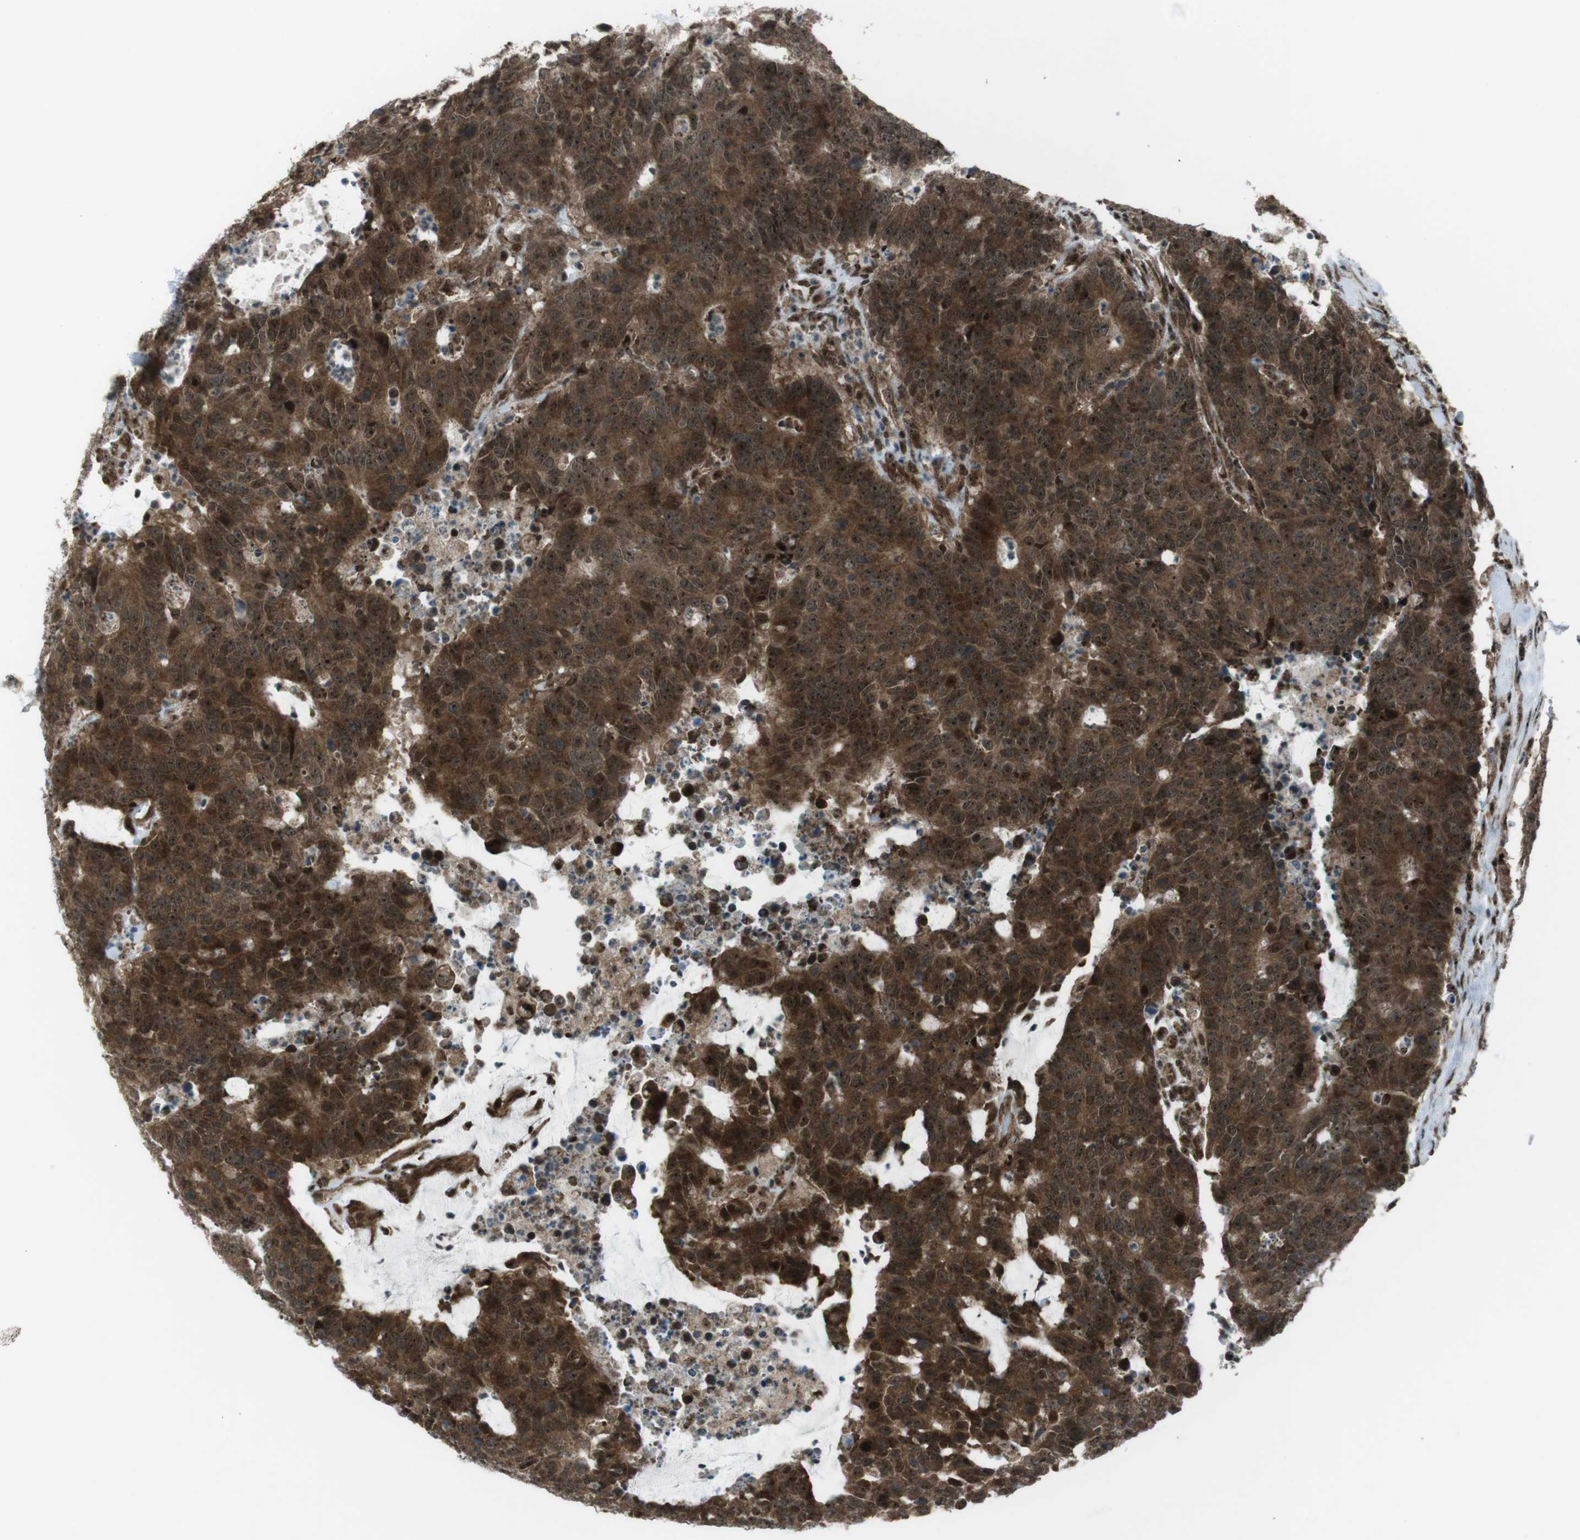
{"staining": {"intensity": "strong", "quantity": ">75%", "location": "cytoplasmic/membranous,nuclear"}, "tissue": "colorectal cancer", "cell_type": "Tumor cells", "image_type": "cancer", "snomed": [{"axis": "morphology", "description": "Adenocarcinoma, NOS"}, {"axis": "topography", "description": "Colon"}], "caption": "Human colorectal adenocarcinoma stained with a brown dye reveals strong cytoplasmic/membranous and nuclear positive staining in approximately >75% of tumor cells.", "gene": "CSNK1D", "patient": {"sex": "female", "age": 86}}